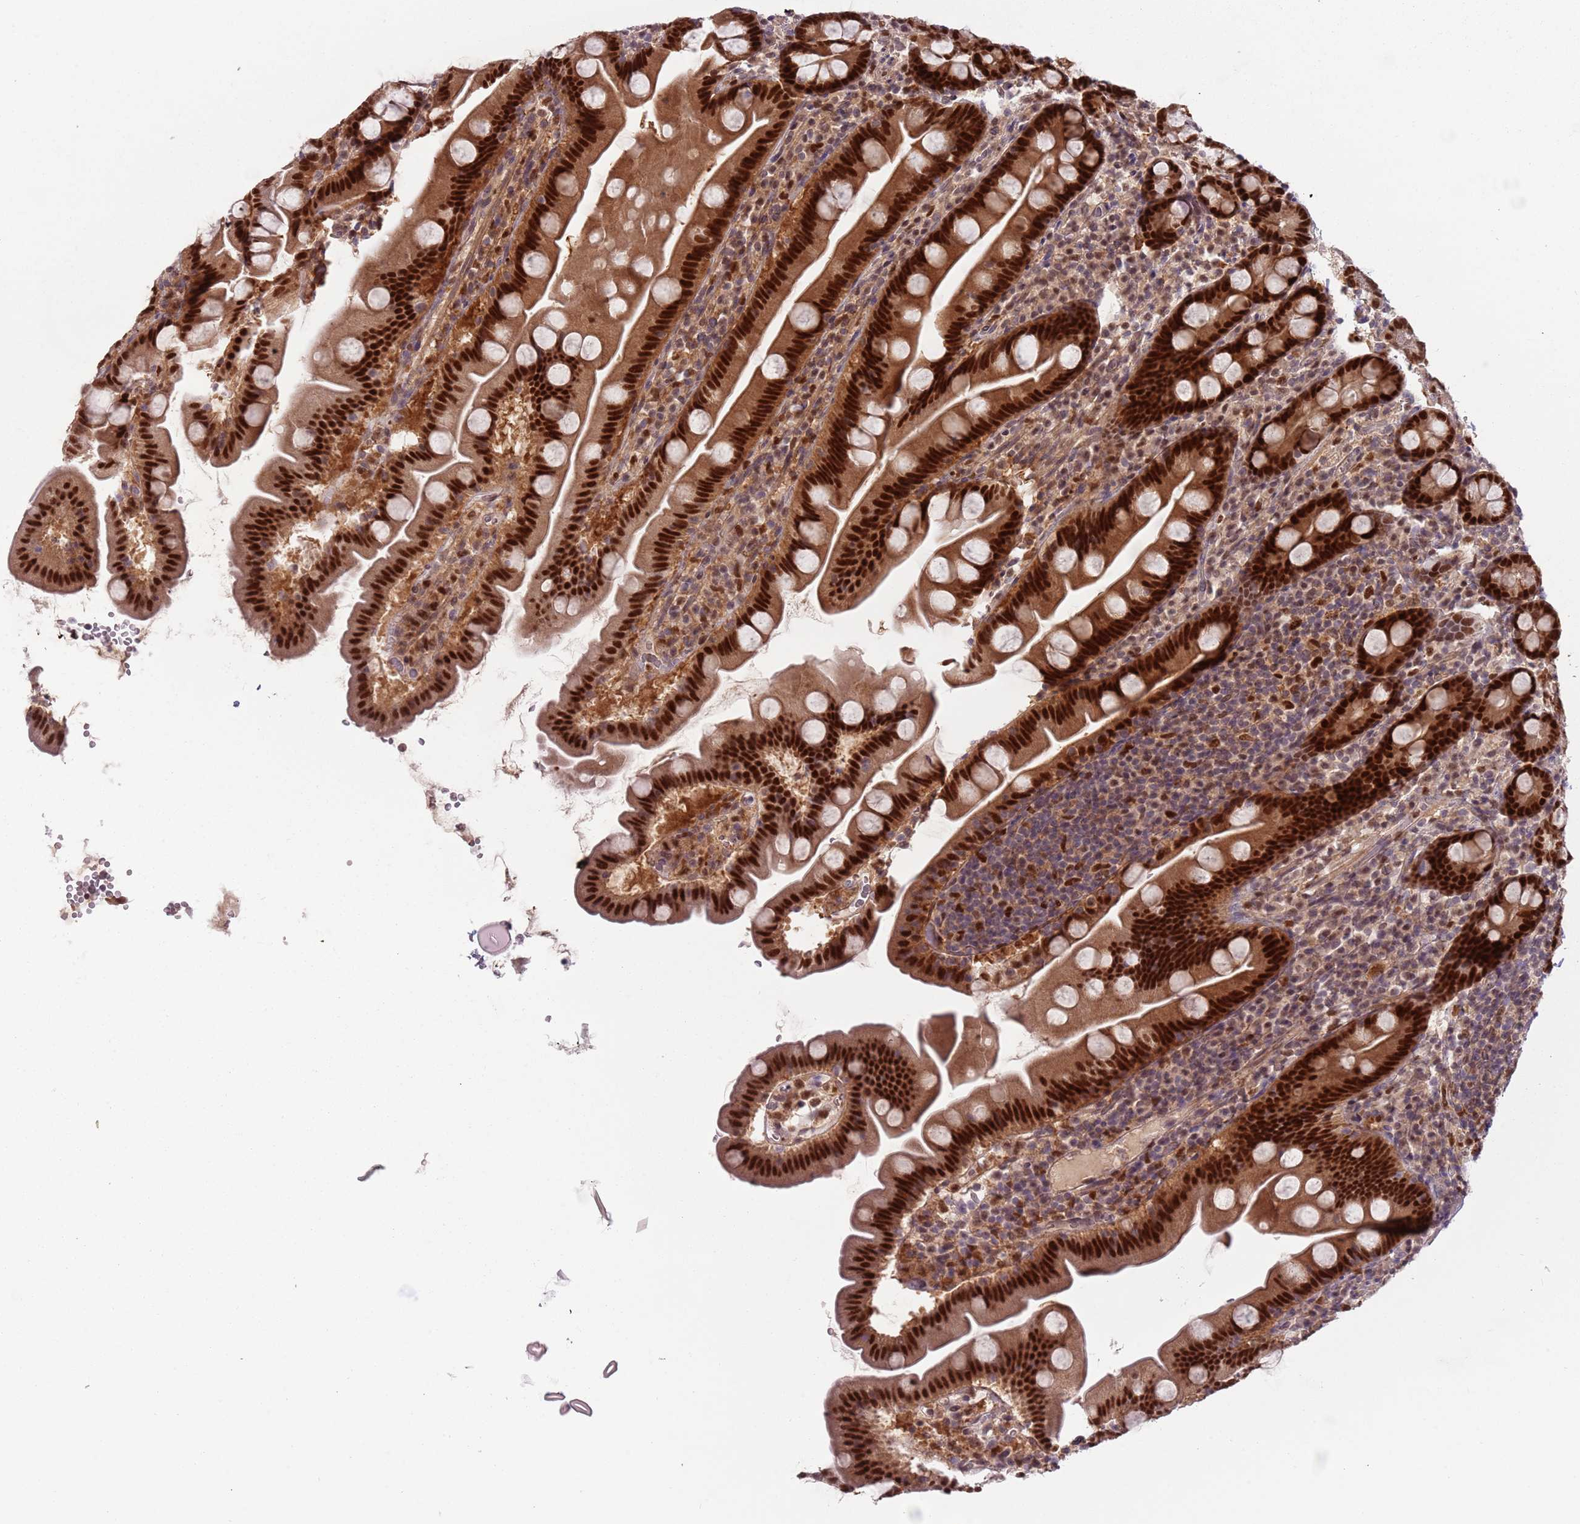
{"staining": {"intensity": "strong", "quantity": ">75%", "location": "cytoplasmic/membranous,nuclear"}, "tissue": "small intestine", "cell_type": "Glandular cells", "image_type": "normal", "snomed": [{"axis": "morphology", "description": "Normal tissue, NOS"}, {"axis": "topography", "description": "Small intestine"}], "caption": "Strong cytoplasmic/membranous,nuclear expression for a protein is seen in about >75% of glandular cells of normal small intestine using IHC.", "gene": "RMND5B", "patient": {"sex": "female", "age": 68}}